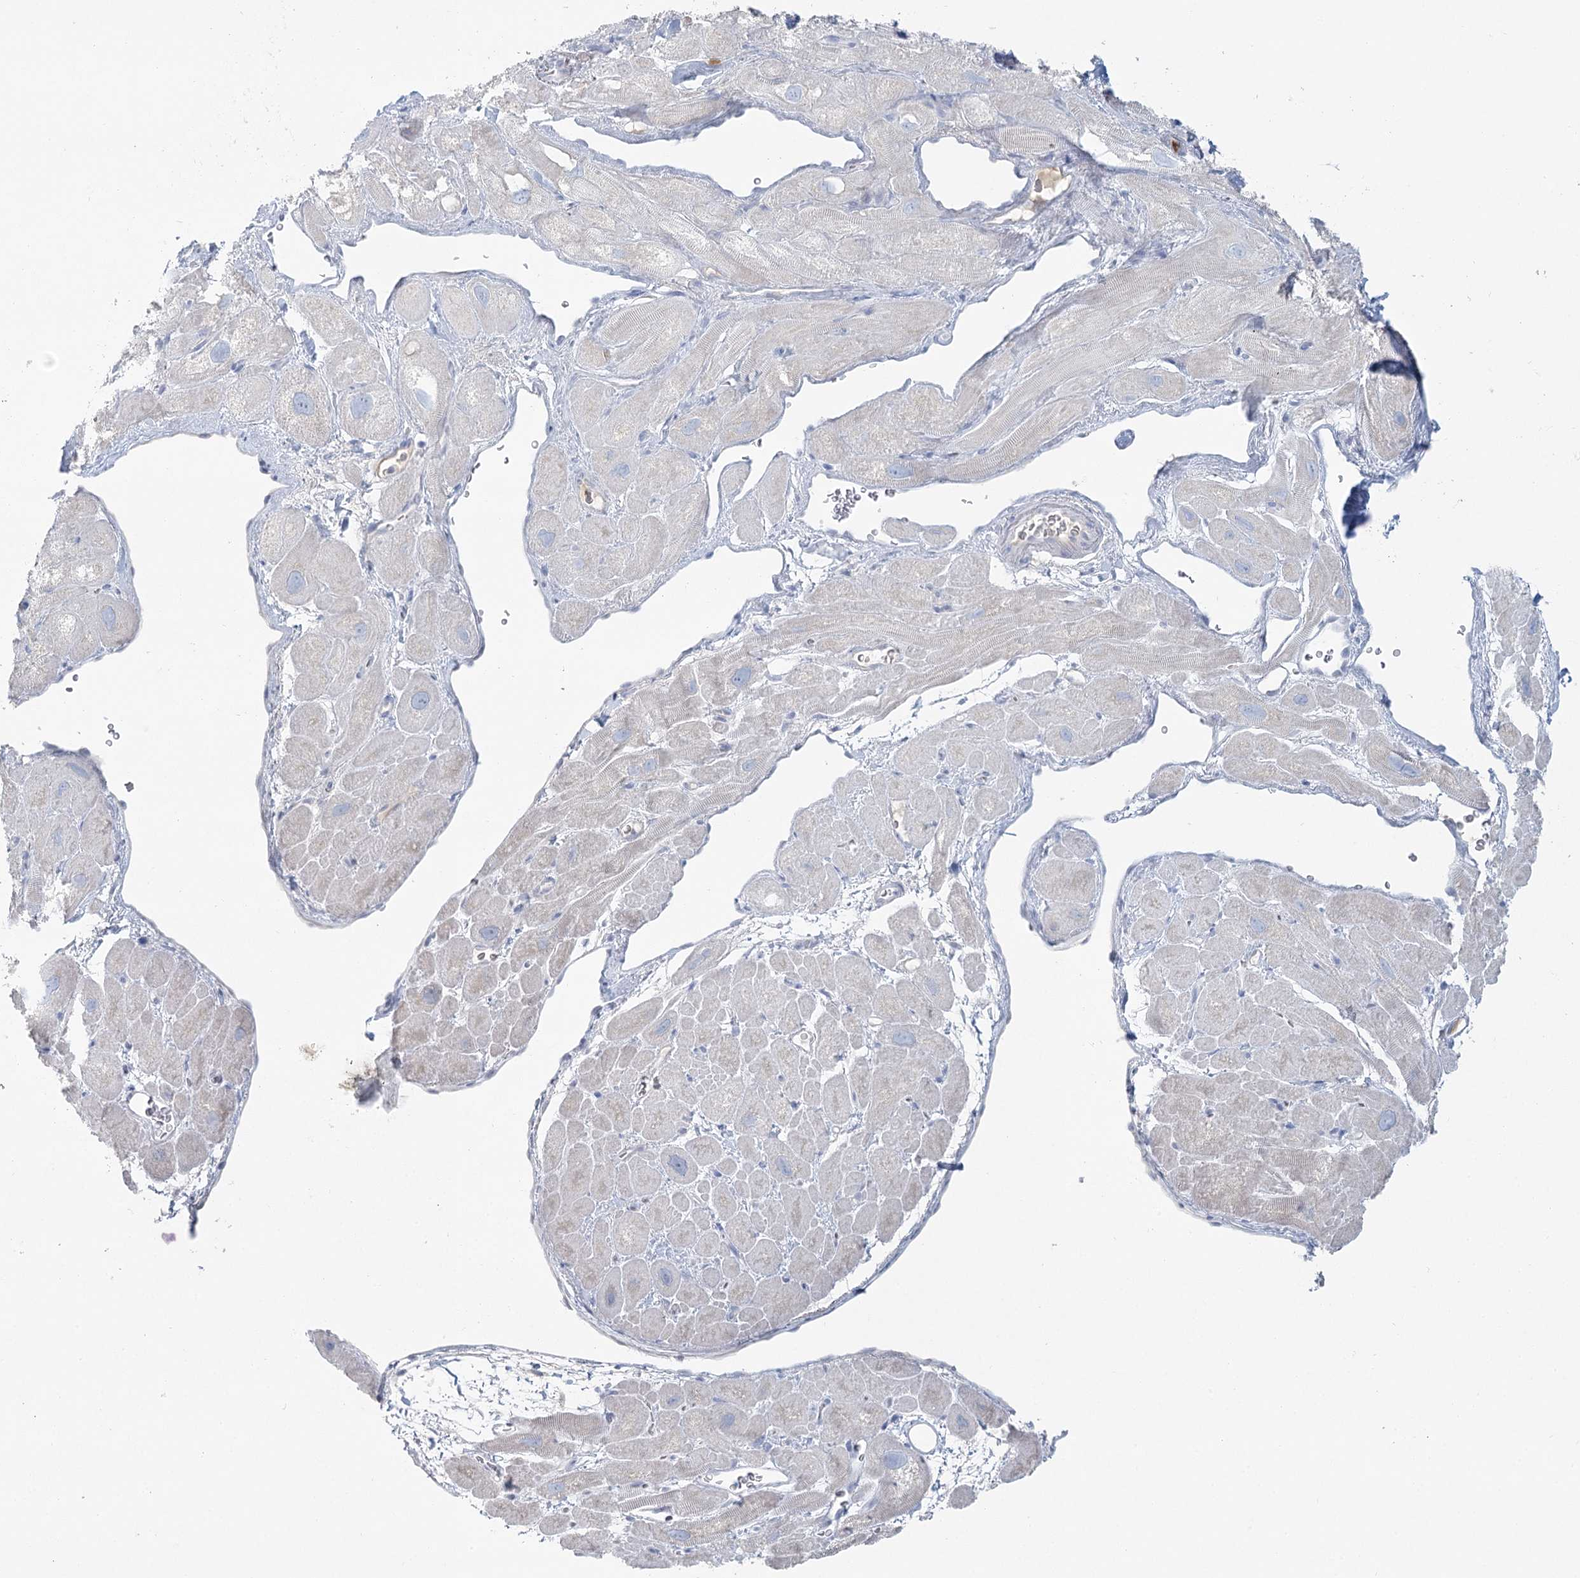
{"staining": {"intensity": "negative", "quantity": "none", "location": "none"}, "tissue": "heart muscle", "cell_type": "Cardiomyocytes", "image_type": "normal", "snomed": [{"axis": "morphology", "description": "Normal tissue, NOS"}, {"axis": "topography", "description": "Heart"}], "caption": "Protein analysis of unremarkable heart muscle reveals no significant expression in cardiomyocytes.", "gene": "DMGDH", "patient": {"sex": "male", "age": 49}}